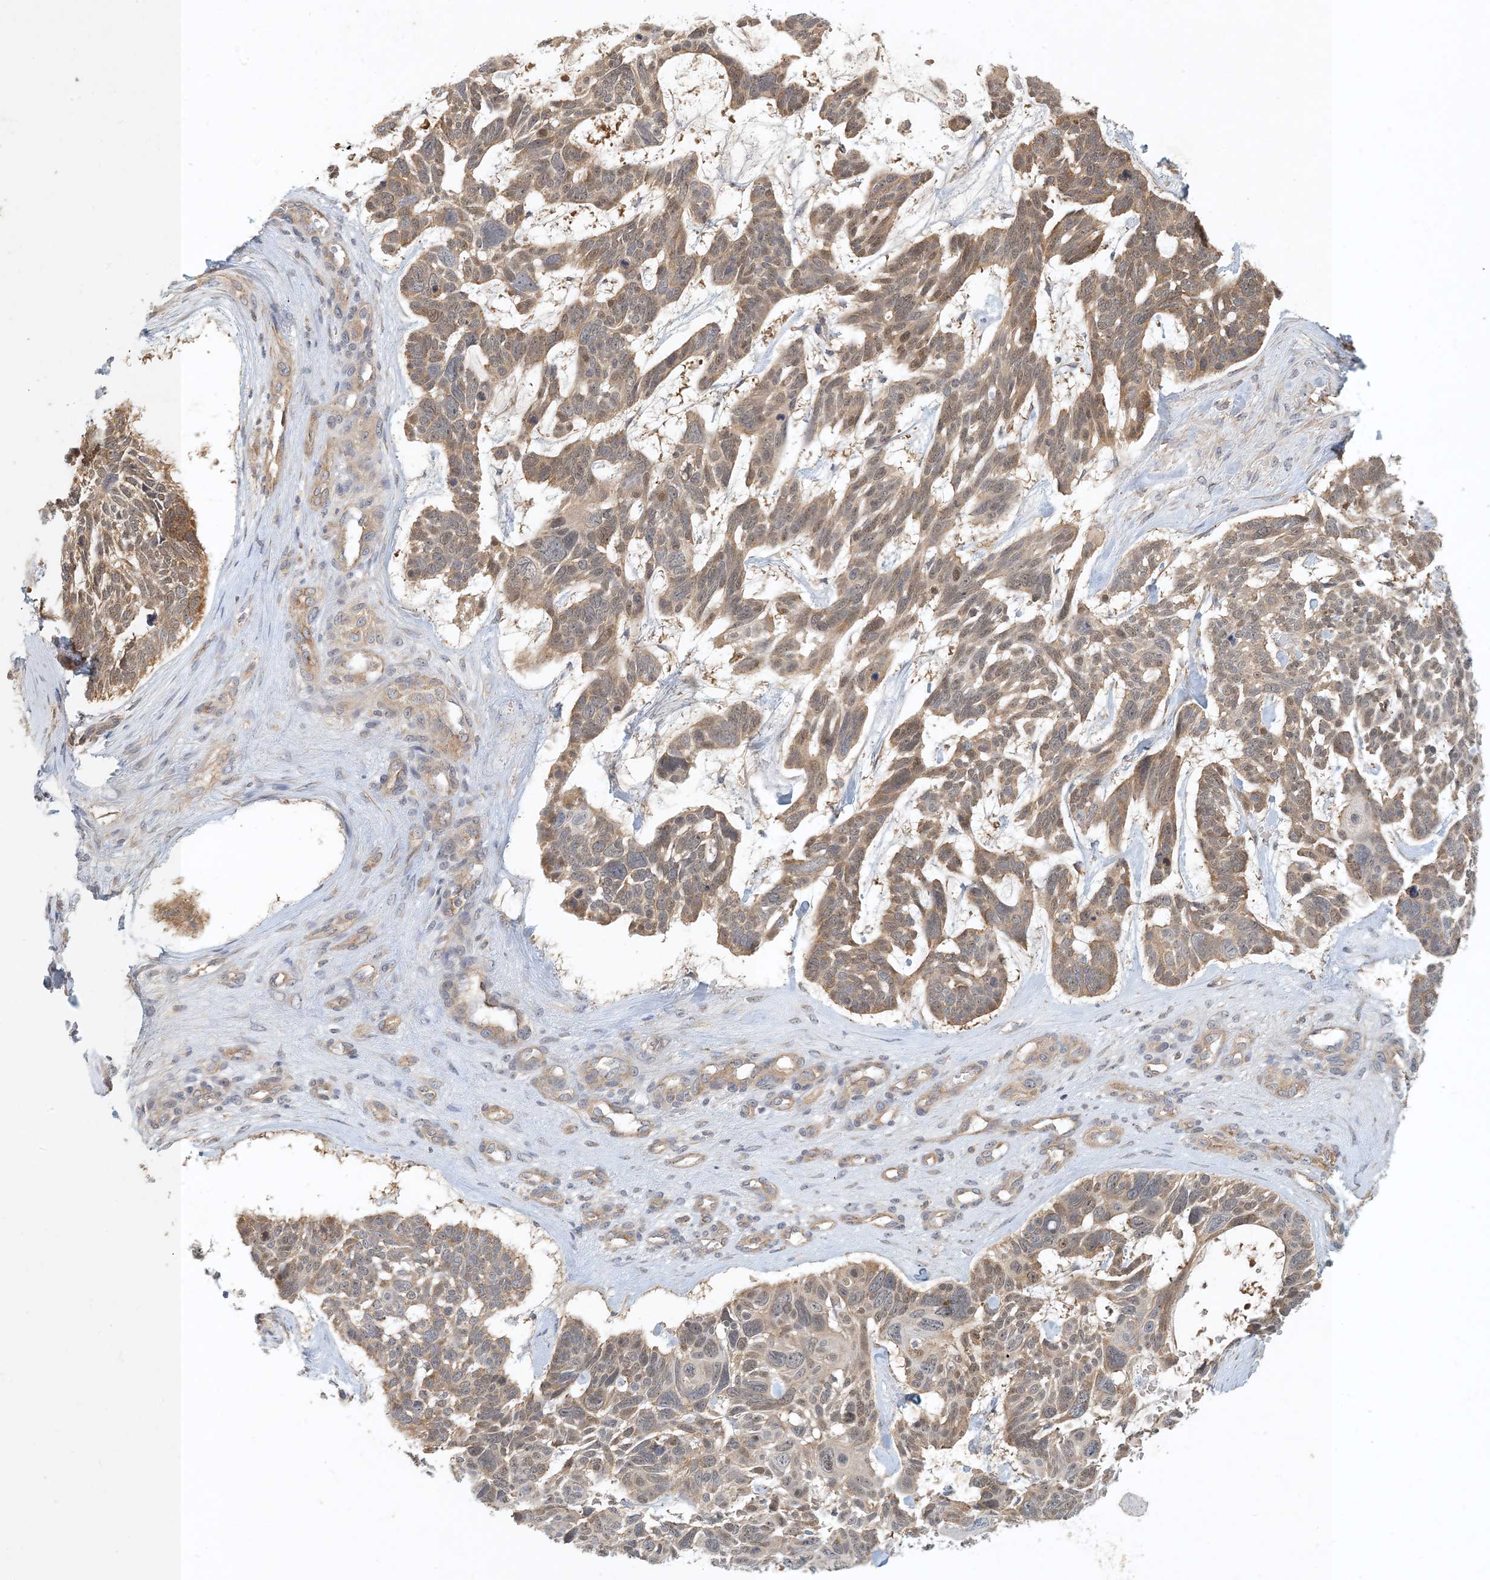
{"staining": {"intensity": "moderate", "quantity": ">75%", "location": "cytoplasmic/membranous"}, "tissue": "skin cancer", "cell_type": "Tumor cells", "image_type": "cancer", "snomed": [{"axis": "morphology", "description": "Basal cell carcinoma"}, {"axis": "topography", "description": "Skin"}], "caption": "Tumor cells display moderate cytoplasmic/membranous staining in about >75% of cells in skin cancer (basal cell carcinoma).", "gene": "ZBTB3", "patient": {"sex": "male", "age": 88}}